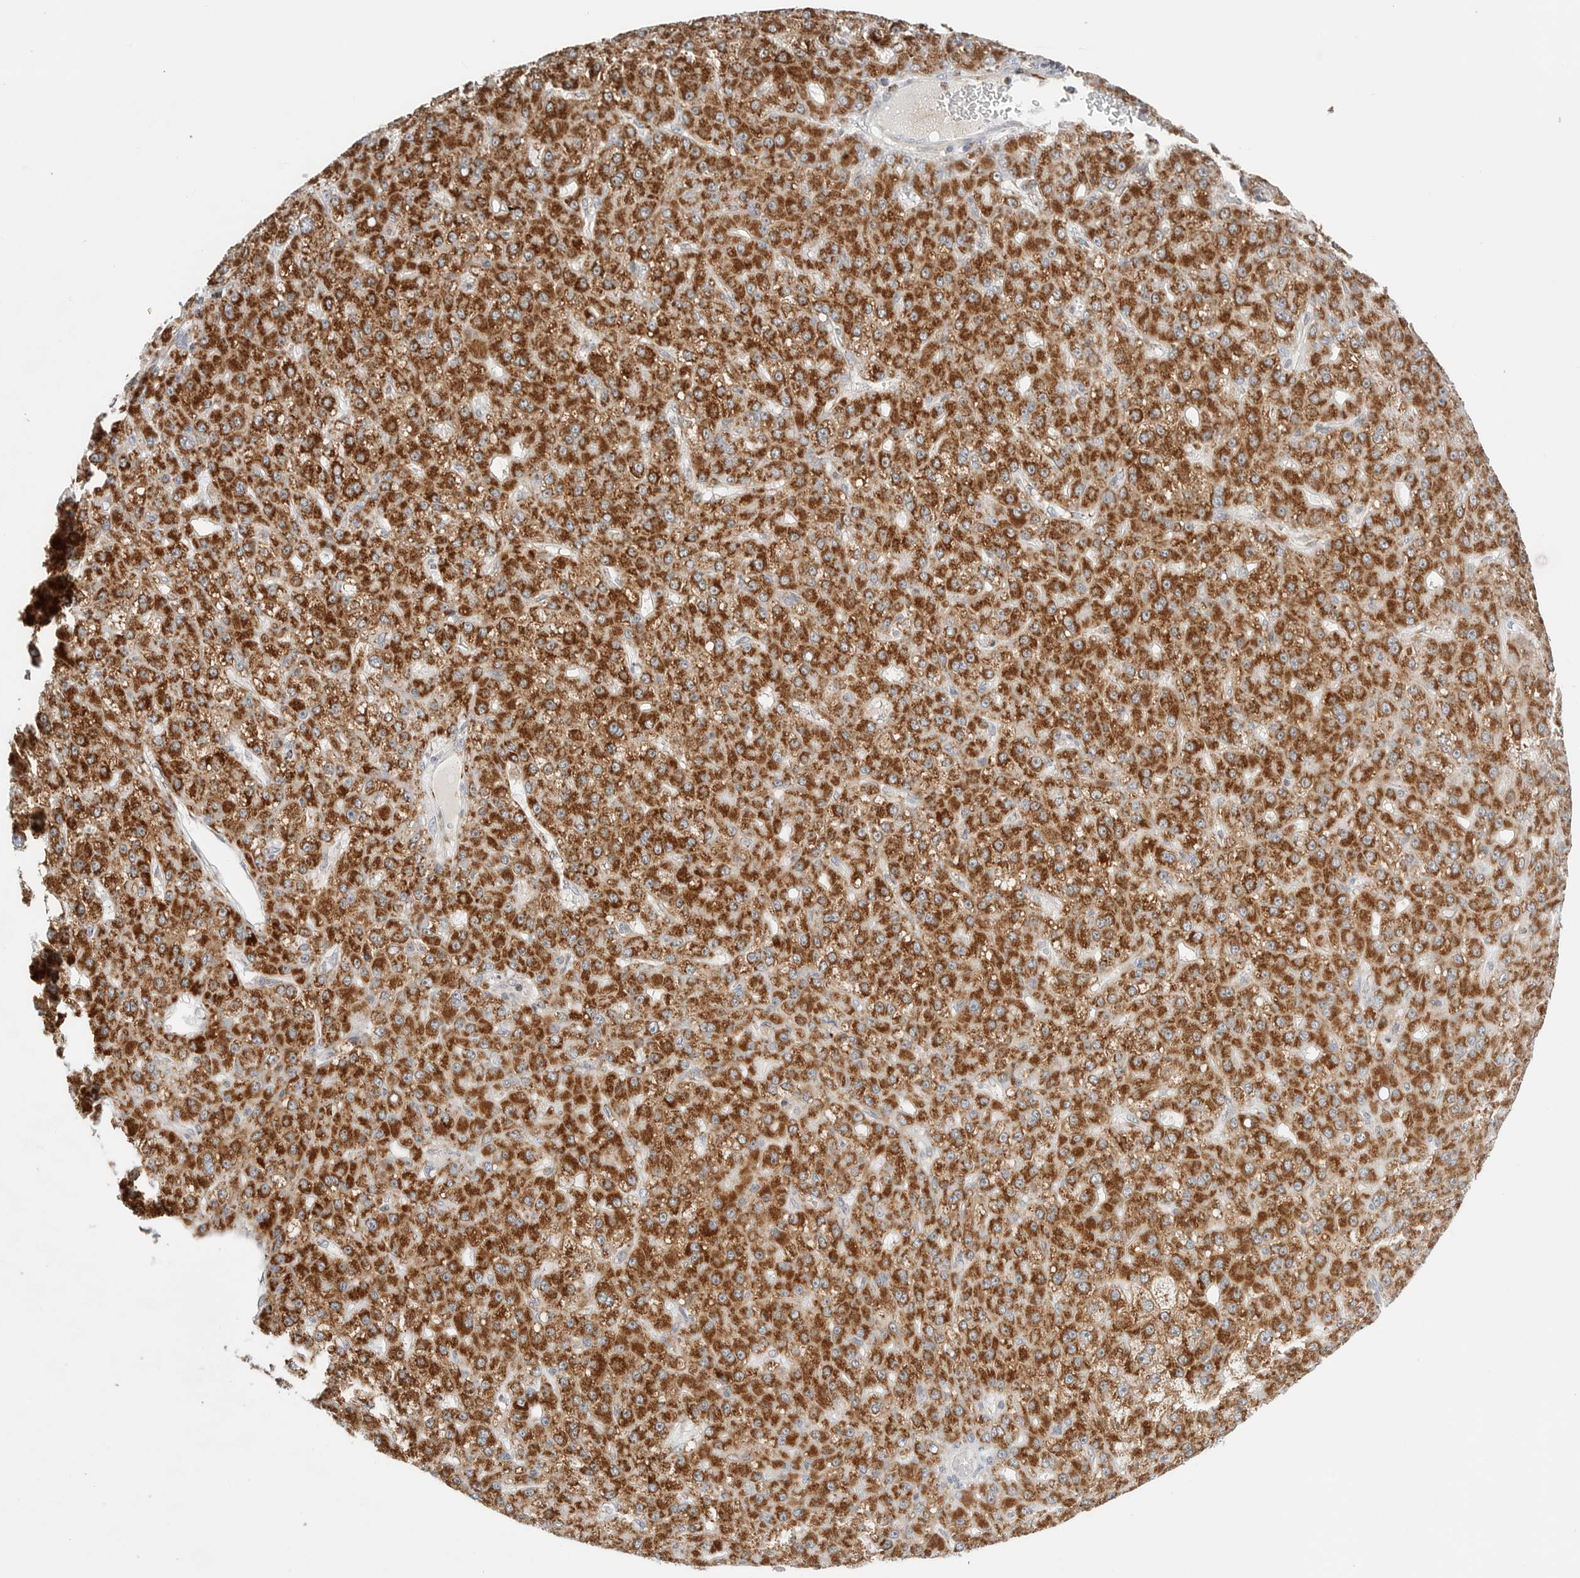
{"staining": {"intensity": "strong", "quantity": ">75%", "location": "cytoplasmic/membranous"}, "tissue": "liver cancer", "cell_type": "Tumor cells", "image_type": "cancer", "snomed": [{"axis": "morphology", "description": "Carcinoma, Hepatocellular, NOS"}, {"axis": "topography", "description": "Liver"}], "caption": "Protein analysis of hepatocellular carcinoma (liver) tissue demonstrates strong cytoplasmic/membranous staining in approximately >75% of tumor cells. Immunohistochemistry stains the protein in brown and the nuclei are stained blue.", "gene": "ATP5IF1", "patient": {"sex": "male", "age": 67}}